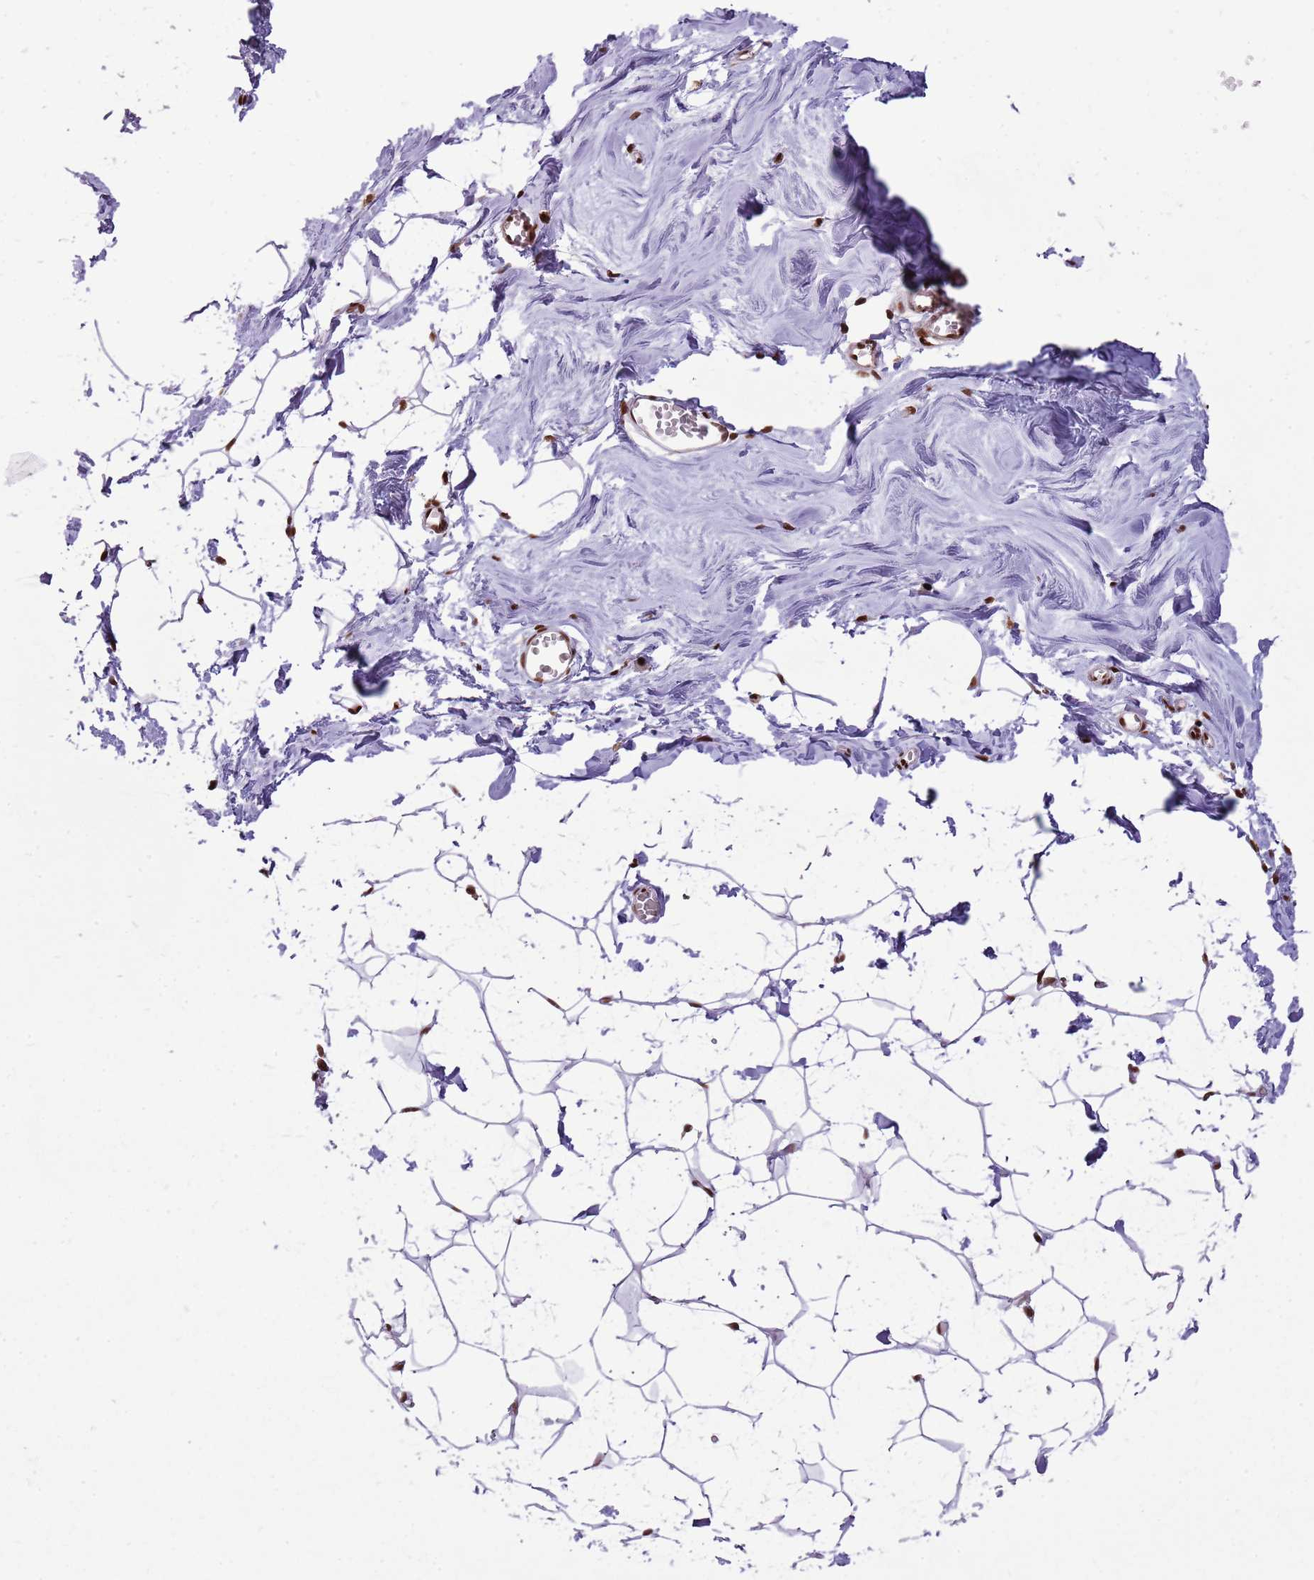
{"staining": {"intensity": "moderate", "quantity": "25%-75%", "location": "nuclear"}, "tissue": "breast", "cell_type": "Adipocytes", "image_type": "normal", "snomed": [{"axis": "morphology", "description": "Normal tissue, NOS"}, {"axis": "topography", "description": "Breast"}], "caption": "Breast stained with DAB immunohistochemistry shows medium levels of moderate nuclear staining in about 25%-75% of adipocytes.", "gene": "WASHC4", "patient": {"sex": "female", "age": 27}}